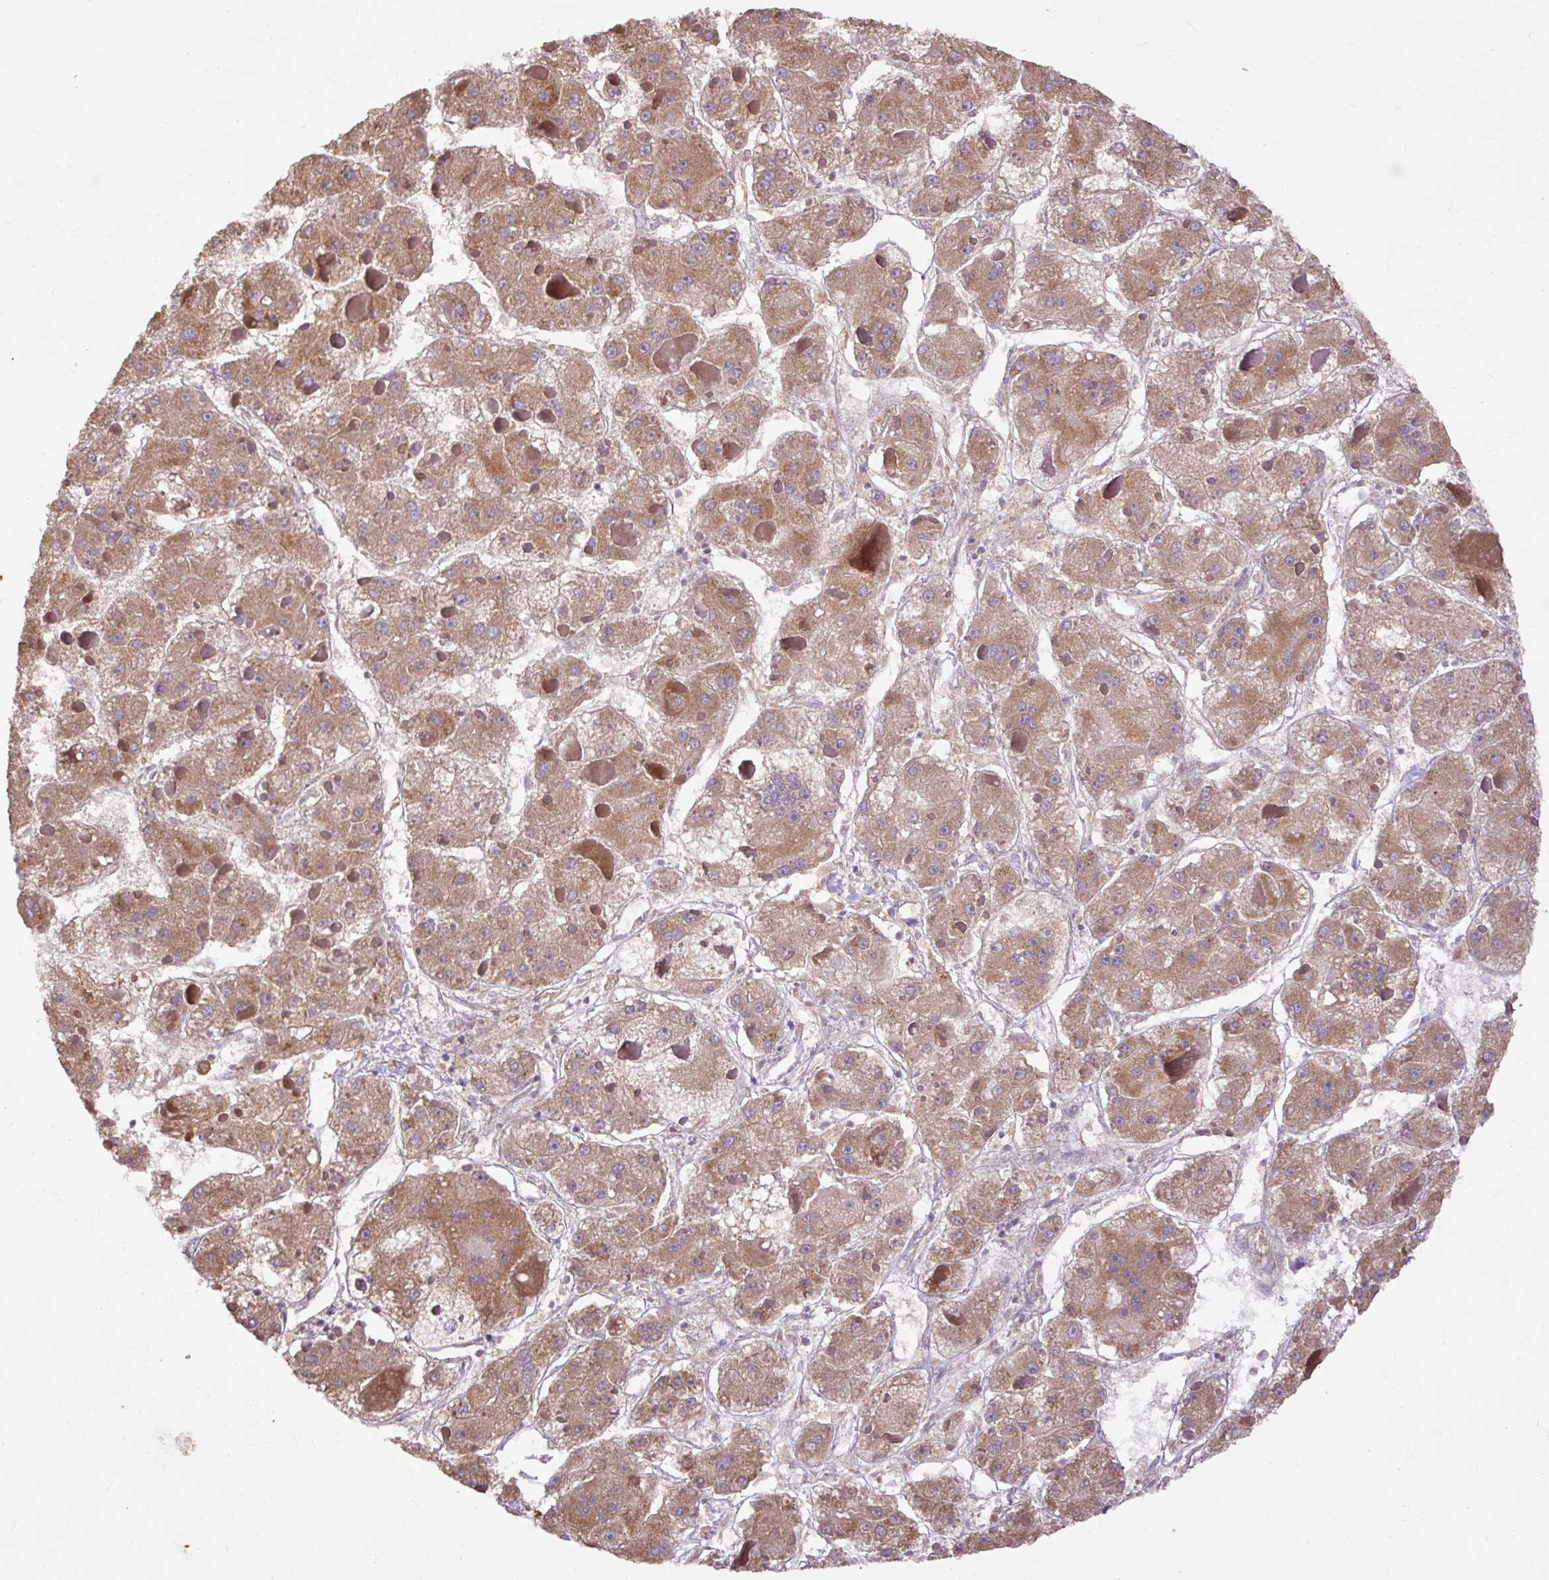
{"staining": {"intensity": "moderate", "quantity": ">75%", "location": "cytoplasmic/membranous"}, "tissue": "liver cancer", "cell_type": "Tumor cells", "image_type": "cancer", "snomed": [{"axis": "morphology", "description": "Carcinoma, Hepatocellular, NOS"}, {"axis": "topography", "description": "Liver"}], "caption": "Immunohistochemical staining of human liver cancer exhibits medium levels of moderate cytoplasmic/membranous expression in approximately >75% of tumor cells.", "gene": "ABR", "patient": {"sex": "female", "age": 73}}